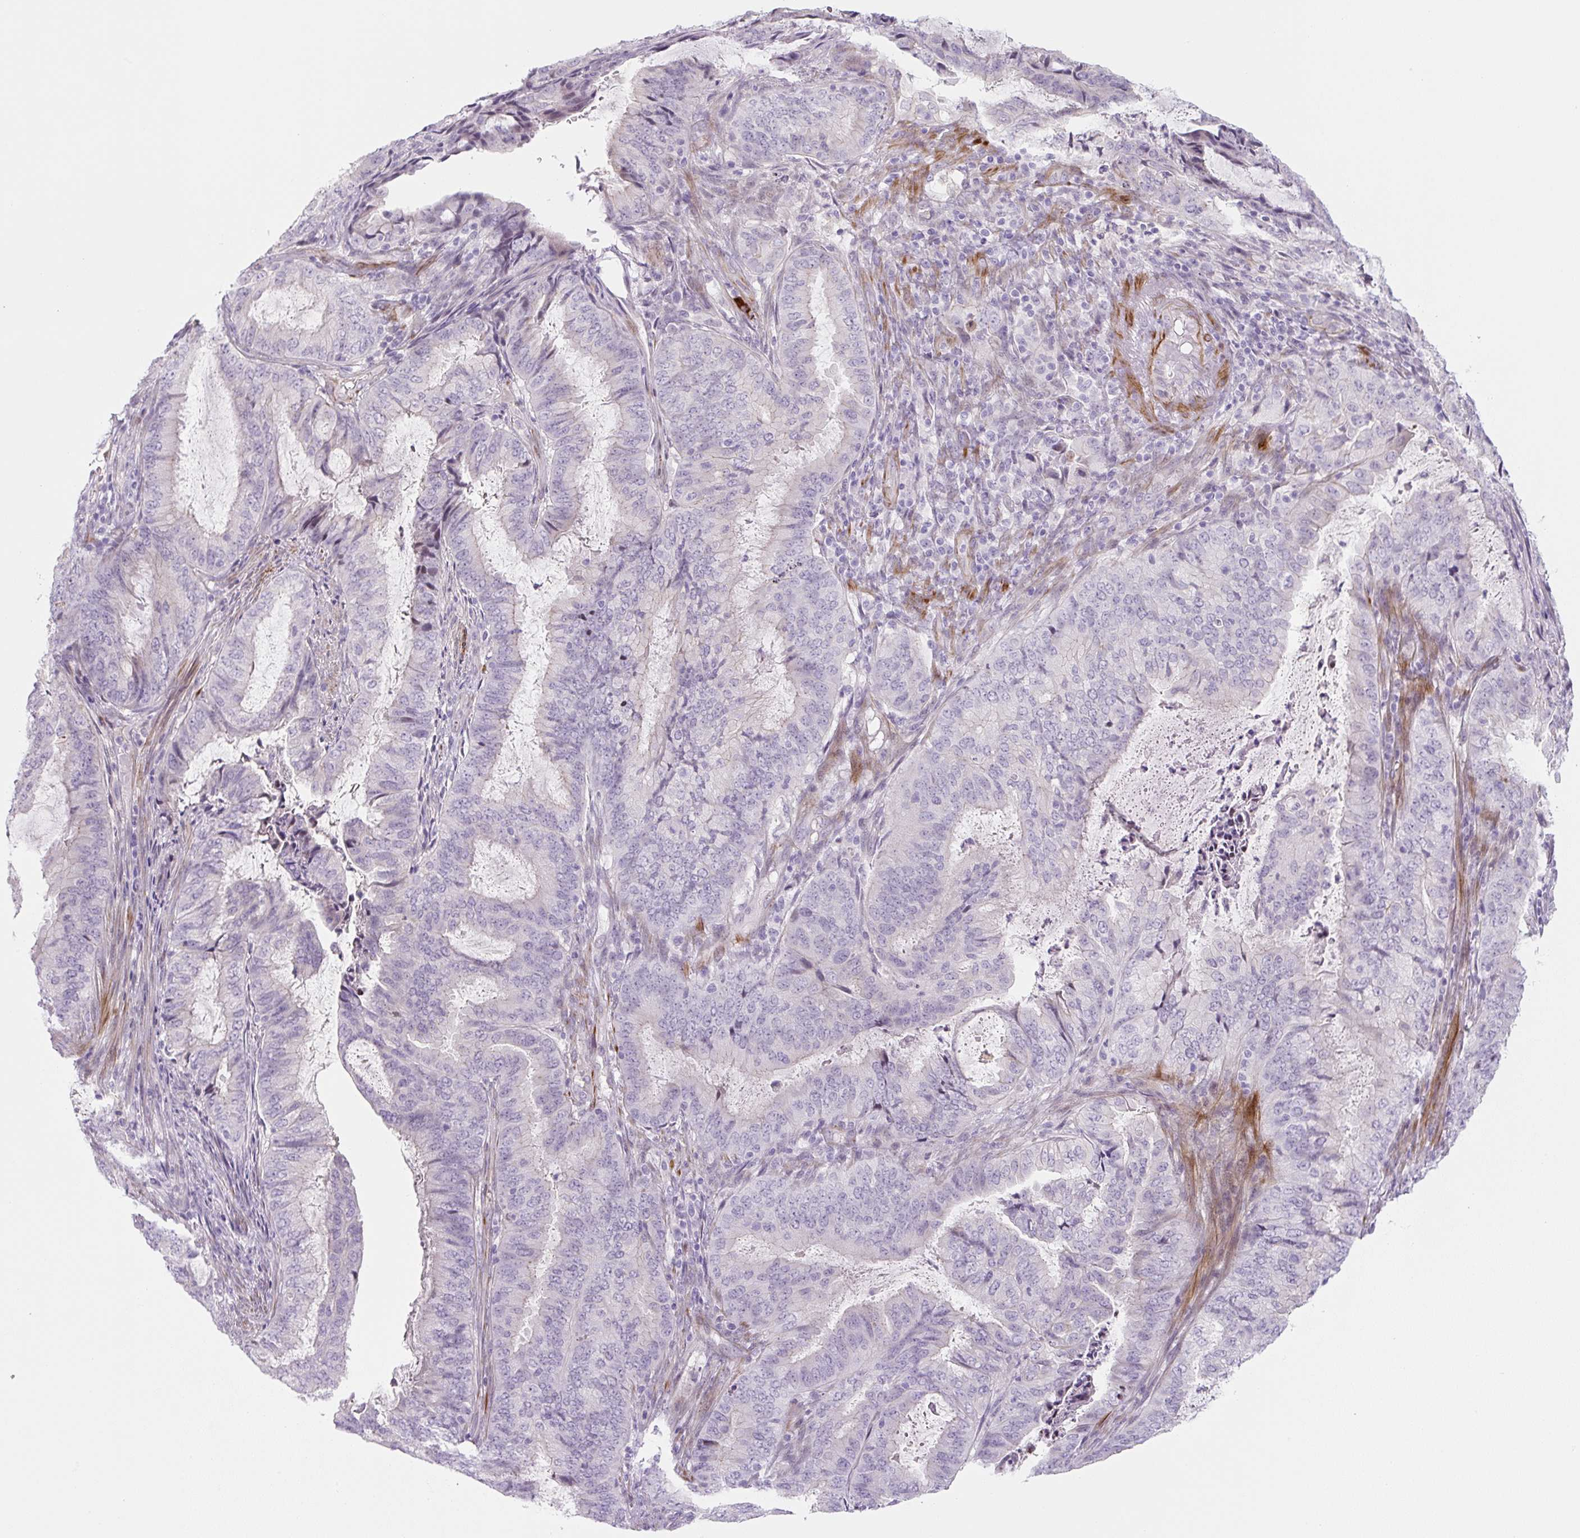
{"staining": {"intensity": "negative", "quantity": "none", "location": "none"}, "tissue": "endometrial cancer", "cell_type": "Tumor cells", "image_type": "cancer", "snomed": [{"axis": "morphology", "description": "Adenocarcinoma, NOS"}, {"axis": "topography", "description": "Endometrium"}], "caption": "Micrograph shows no significant protein expression in tumor cells of endometrial cancer.", "gene": "PRM1", "patient": {"sex": "female", "age": 51}}